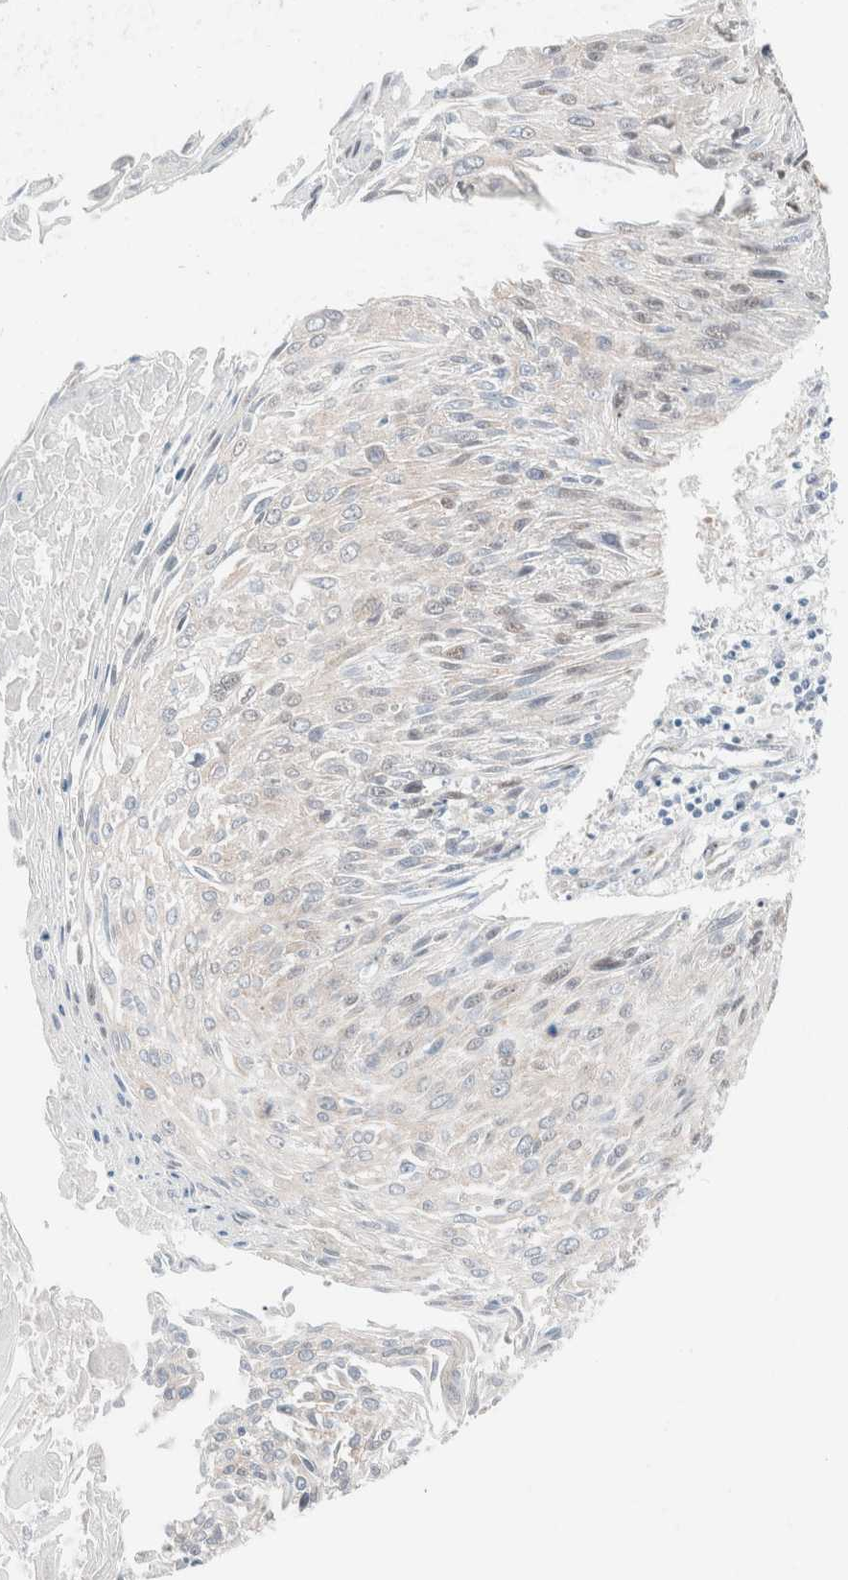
{"staining": {"intensity": "weak", "quantity": "<25%", "location": "nuclear"}, "tissue": "cervical cancer", "cell_type": "Tumor cells", "image_type": "cancer", "snomed": [{"axis": "morphology", "description": "Squamous cell carcinoma, NOS"}, {"axis": "topography", "description": "Cervix"}], "caption": "Tumor cells show no significant expression in cervical cancer.", "gene": "CASC3", "patient": {"sex": "female", "age": 51}}